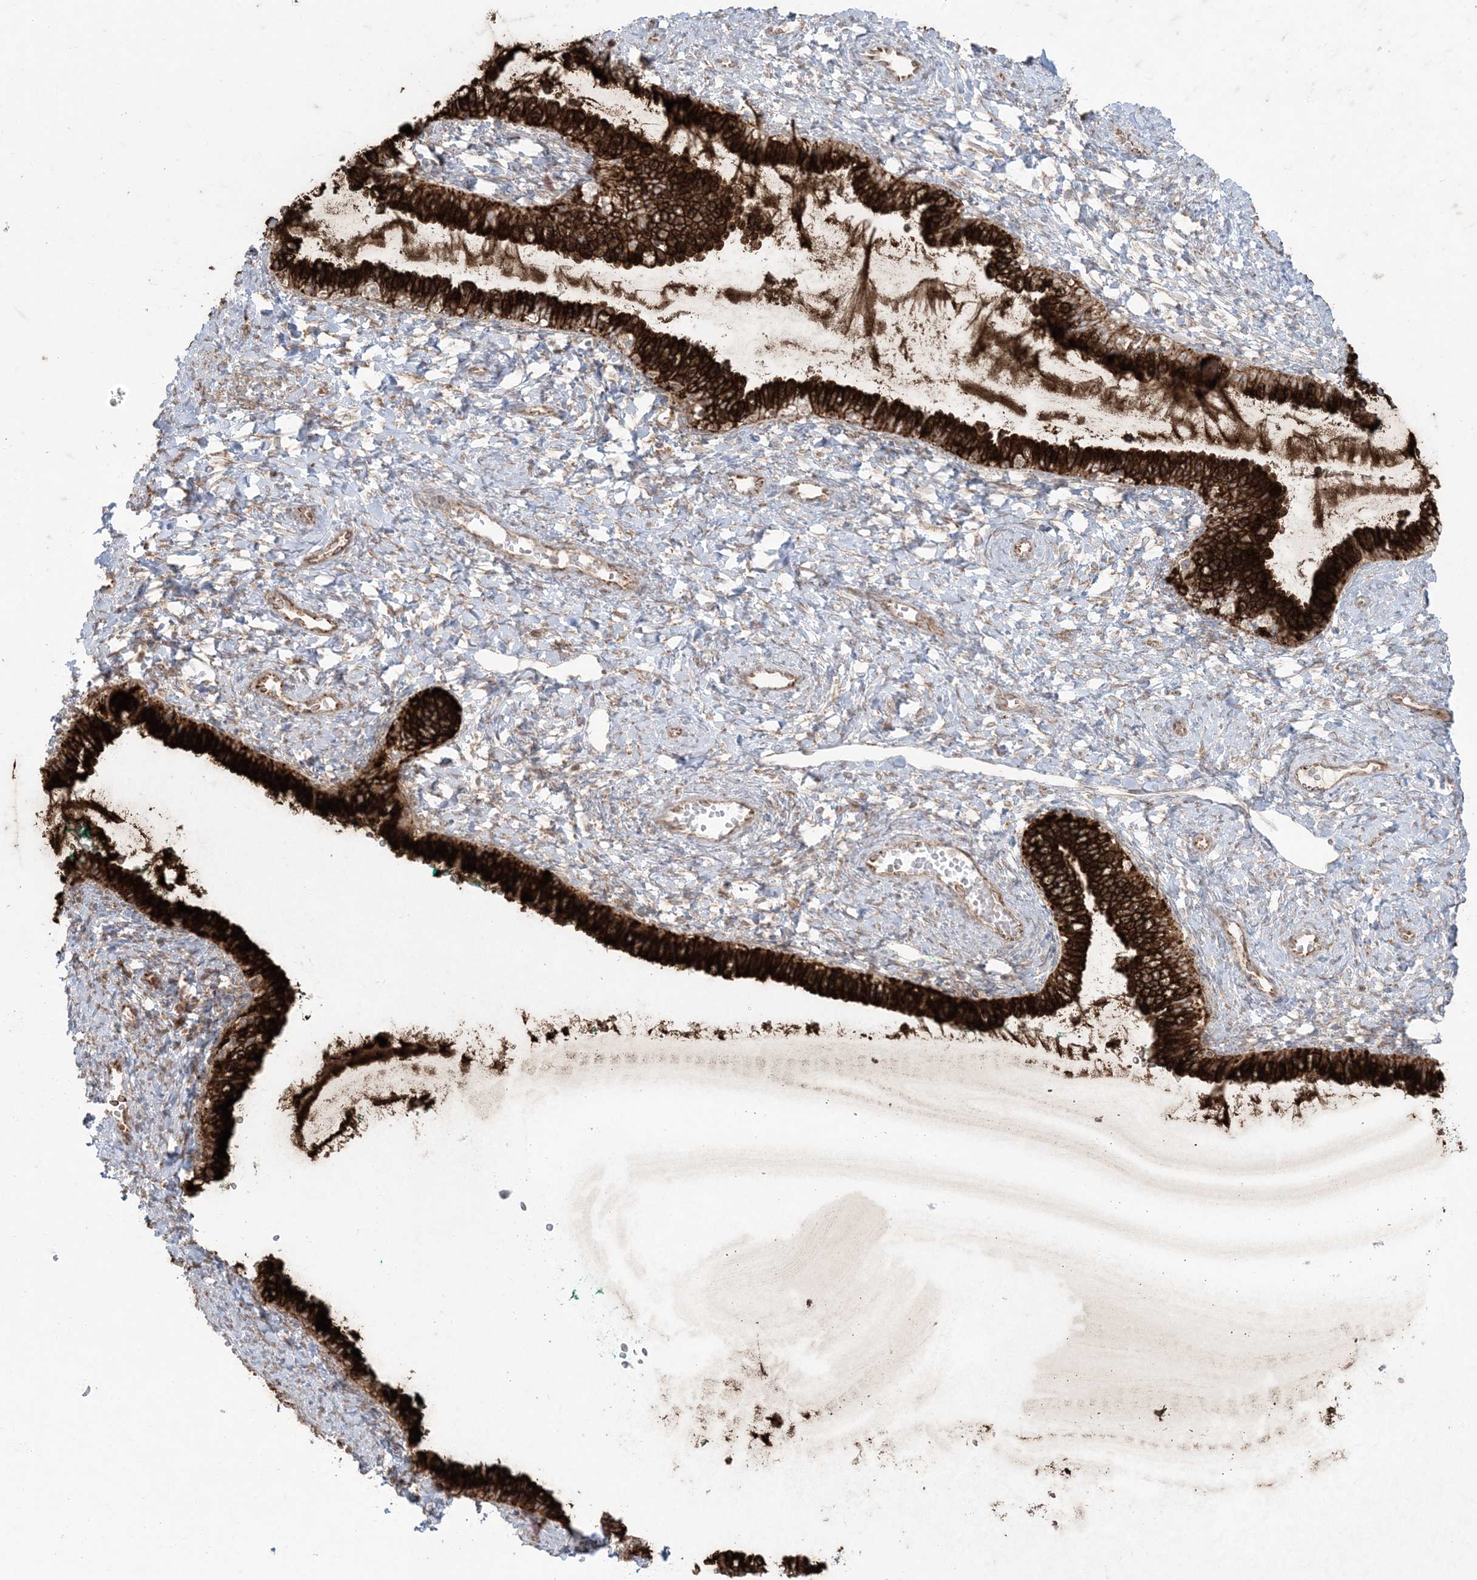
{"staining": {"intensity": "strong", "quantity": ">75%", "location": "cytoplasmic/membranous"}, "tissue": "cervix", "cell_type": "Glandular cells", "image_type": "normal", "snomed": [{"axis": "morphology", "description": "Normal tissue, NOS"}, {"axis": "morphology", "description": "Adenocarcinoma, NOS"}, {"axis": "topography", "description": "Cervix"}], "caption": "This photomicrograph exhibits immunohistochemistry (IHC) staining of normal cervix, with high strong cytoplasmic/membranous staining in about >75% of glandular cells.", "gene": "UBXN4", "patient": {"sex": "female", "age": 29}}